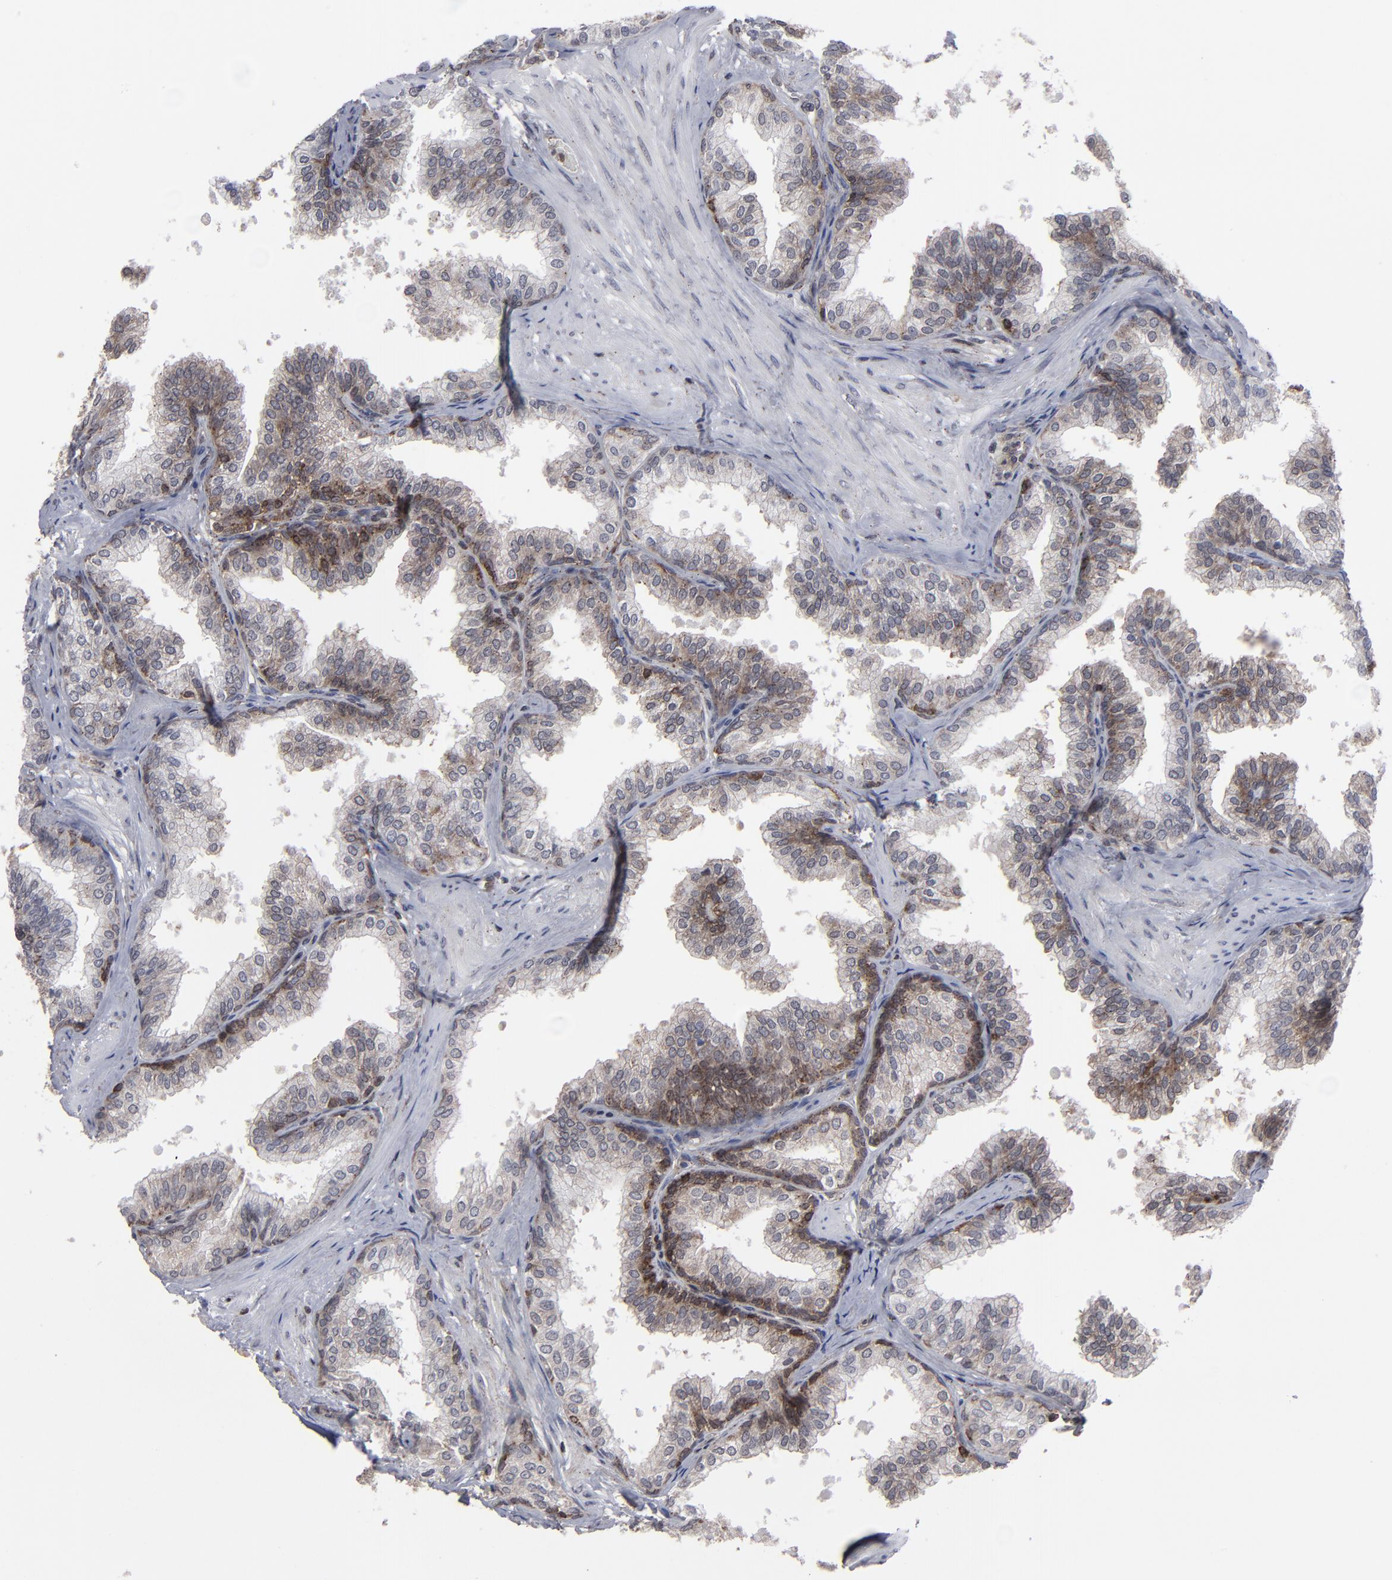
{"staining": {"intensity": "weak", "quantity": "25%-75%", "location": "cytoplasmic/membranous"}, "tissue": "prostate", "cell_type": "Glandular cells", "image_type": "normal", "snomed": [{"axis": "morphology", "description": "Normal tissue, NOS"}, {"axis": "topography", "description": "Prostate"}], "caption": "An image of human prostate stained for a protein reveals weak cytoplasmic/membranous brown staining in glandular cells.", "gene": "KIAA2026", "patient": {"sex": "male", "age": 60}}